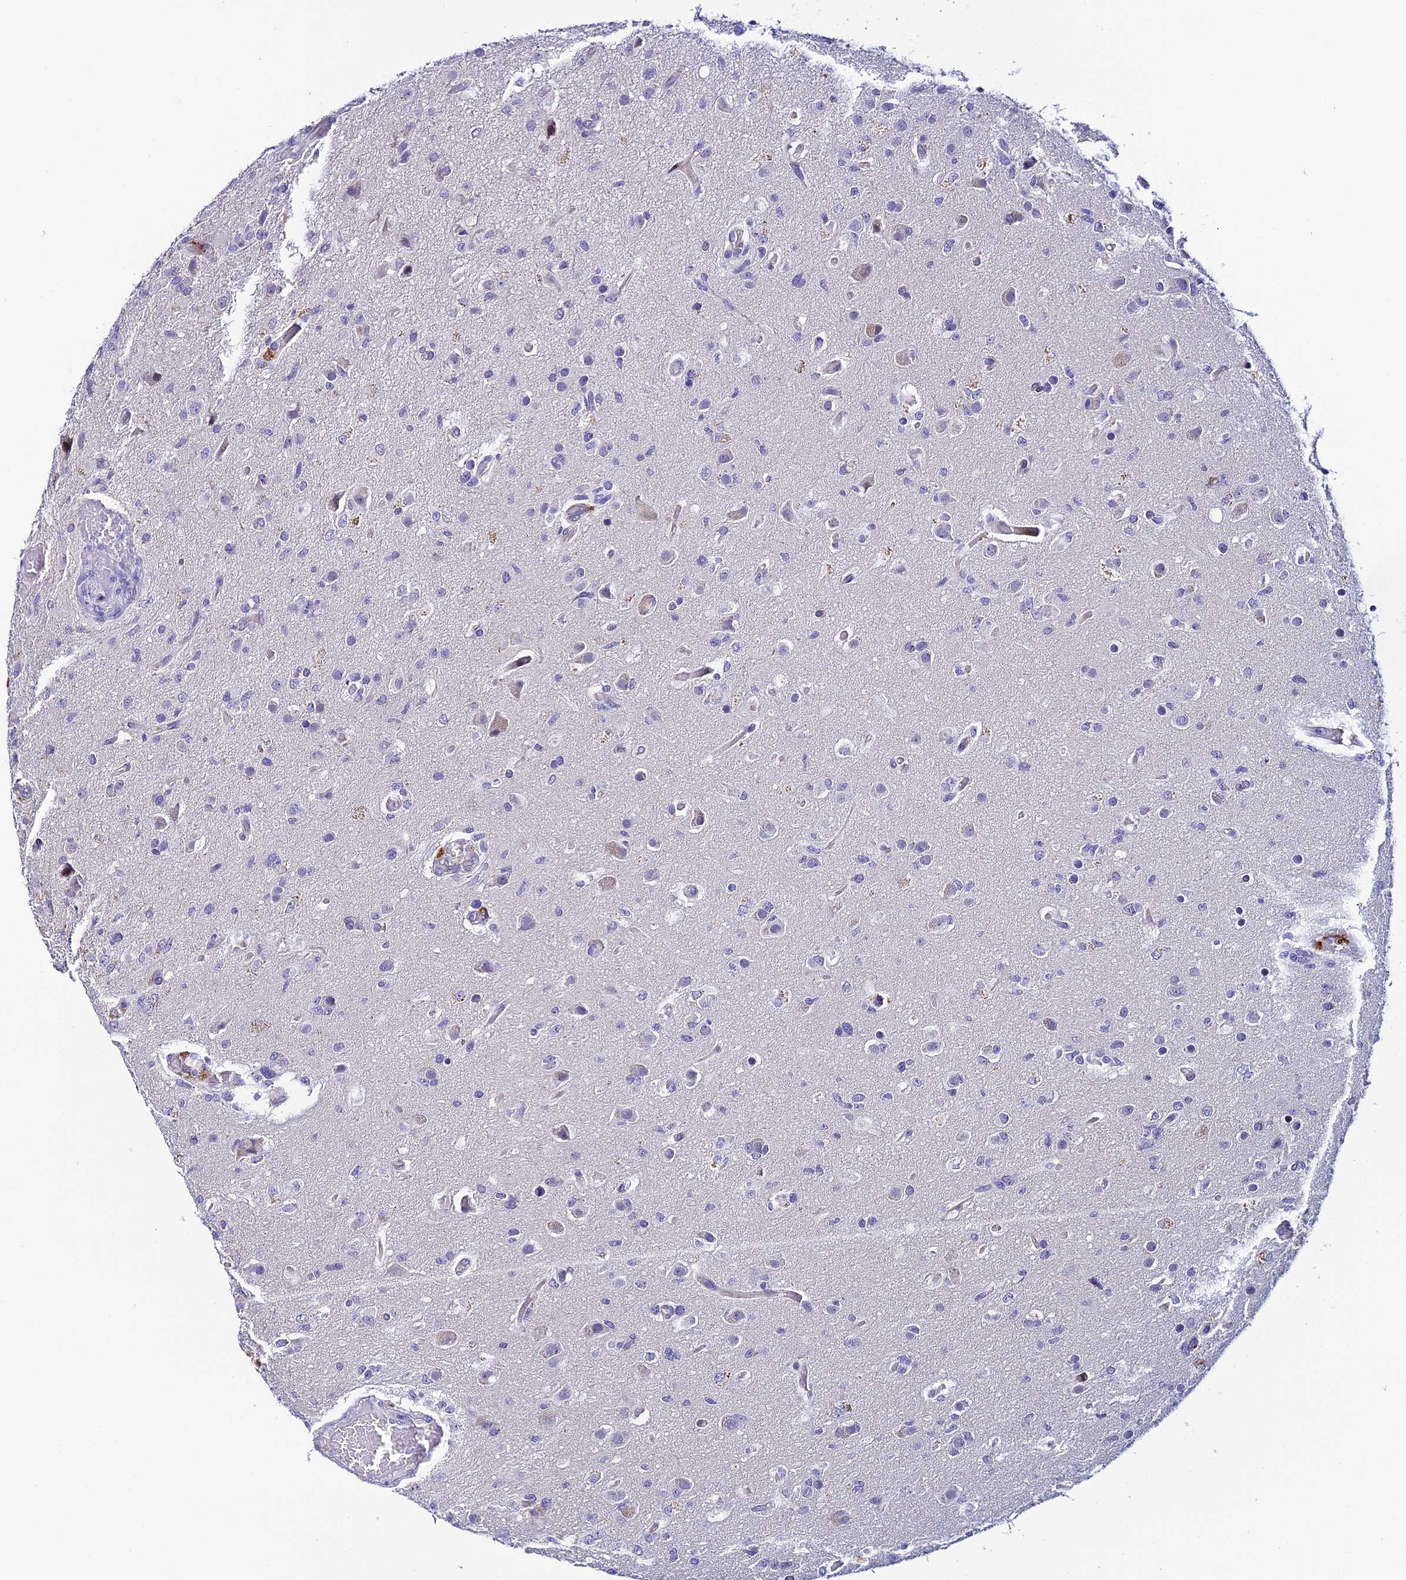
{"staining": {"intensity": "negative", "quantity": "none", "location": "none"}, "tissue": "glioma", "cell_type": "Tumor cells", "image_type": "cancer", "snomed": [{"axis": "morphology", "description": "Glioma, malignant, High grade"}, {"axis": "topography", "description": "Brain"}], "caption": "Immunohistochemistry (IHC) of glioma displays no staining in tumor cells.", "gene": "RASGEF1B", "patient": {"sex": "female", "age": 74}}